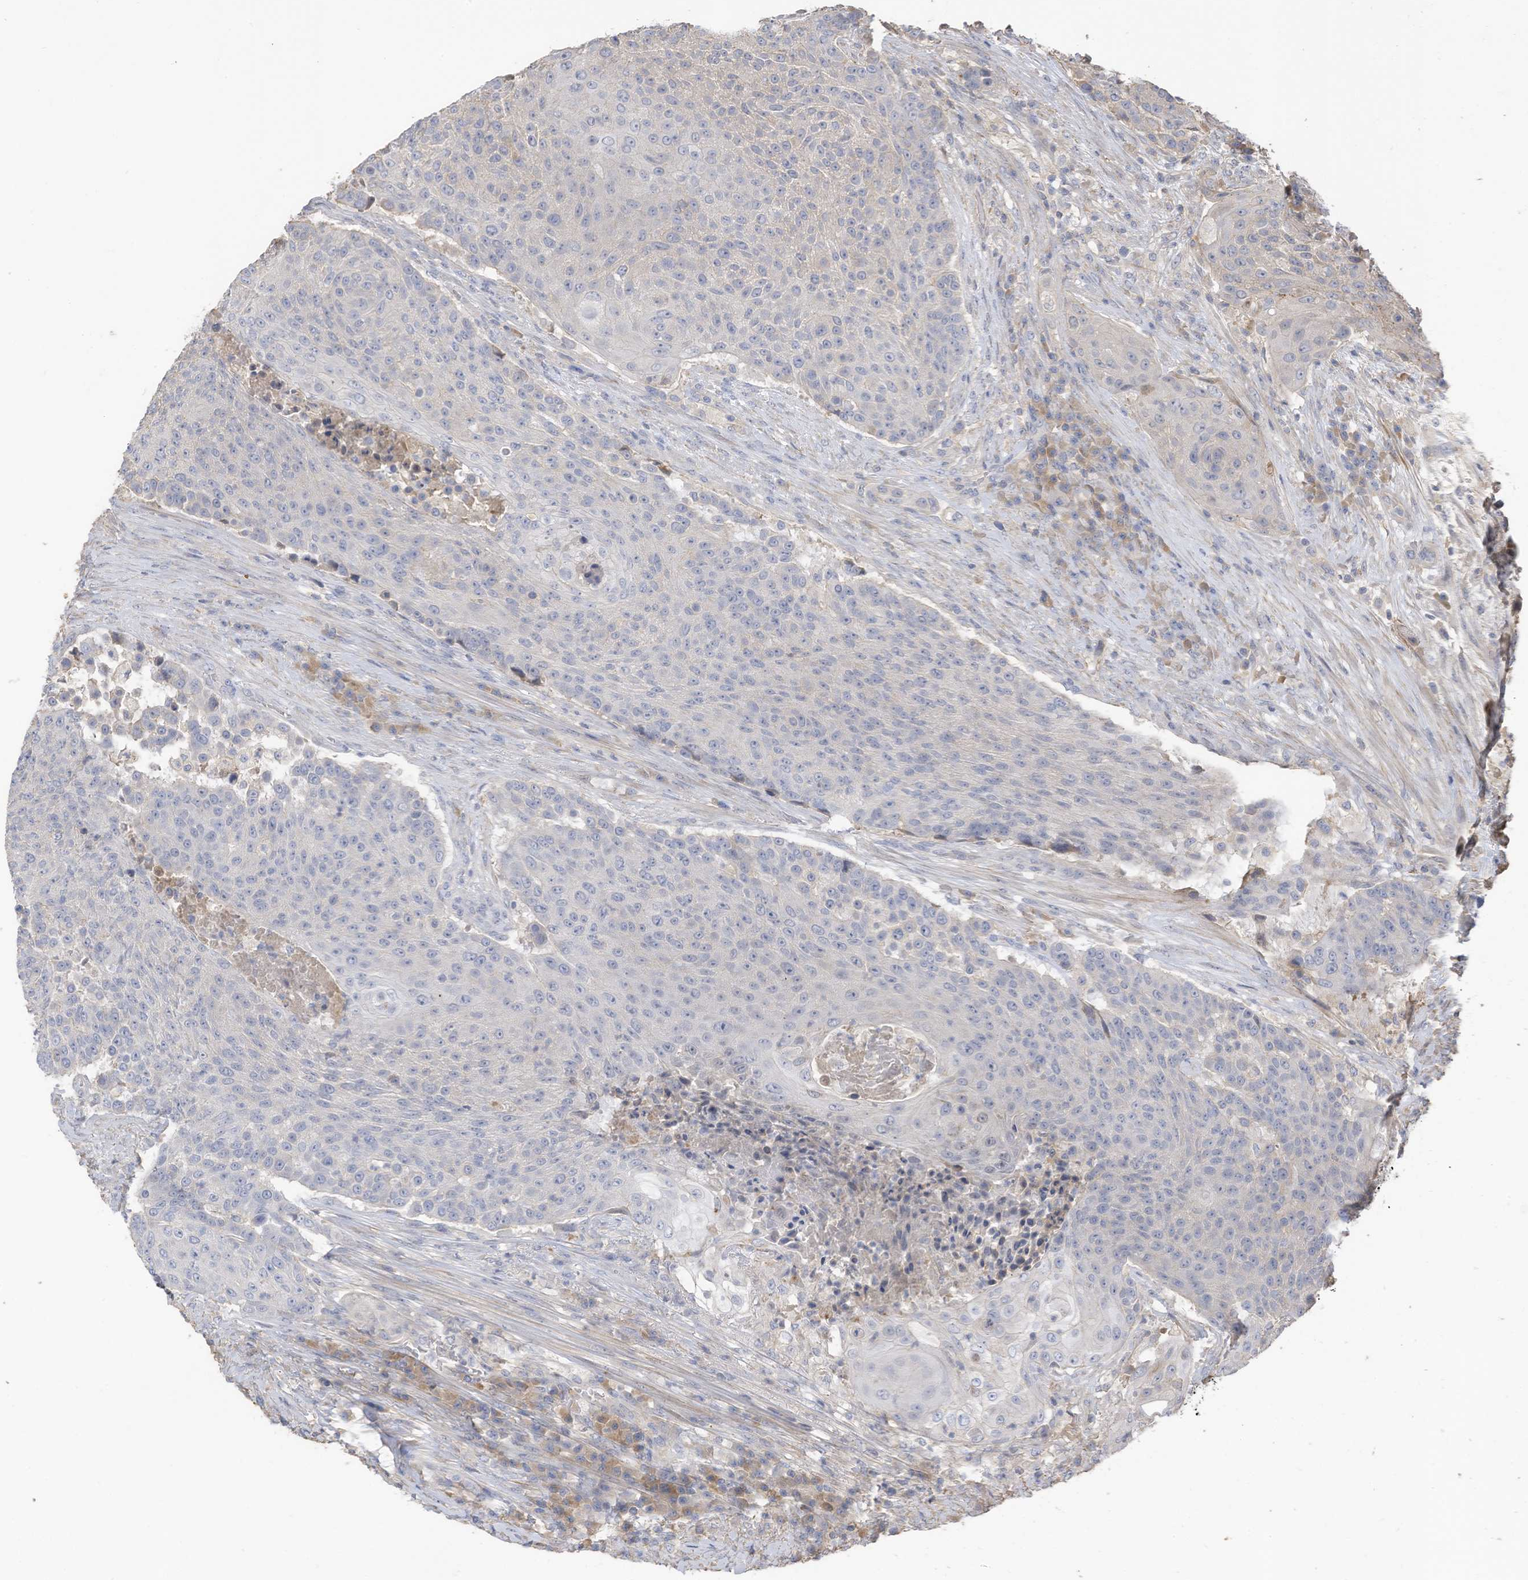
{"staining": {"intensity": "negative", "quantity": "none", "location": "none"}, "tissue": "urothelial cancer", "cell_type": "Tumor cells", "image_type": "cancer", "snomed": [{"axis": "morphology", "description": "Urothelial carcinoma, High grade"}, {"axis": "topography", "description": "Urinary bladder"}], "caption": "Immunohistochemical staining of human high-grade urothelial carcinoma reveals no significant positivity in tumor cells. Nuclei are stained in blue.", "gene": "SLFN14", "patient": {"sex": "female", "age": 63}}